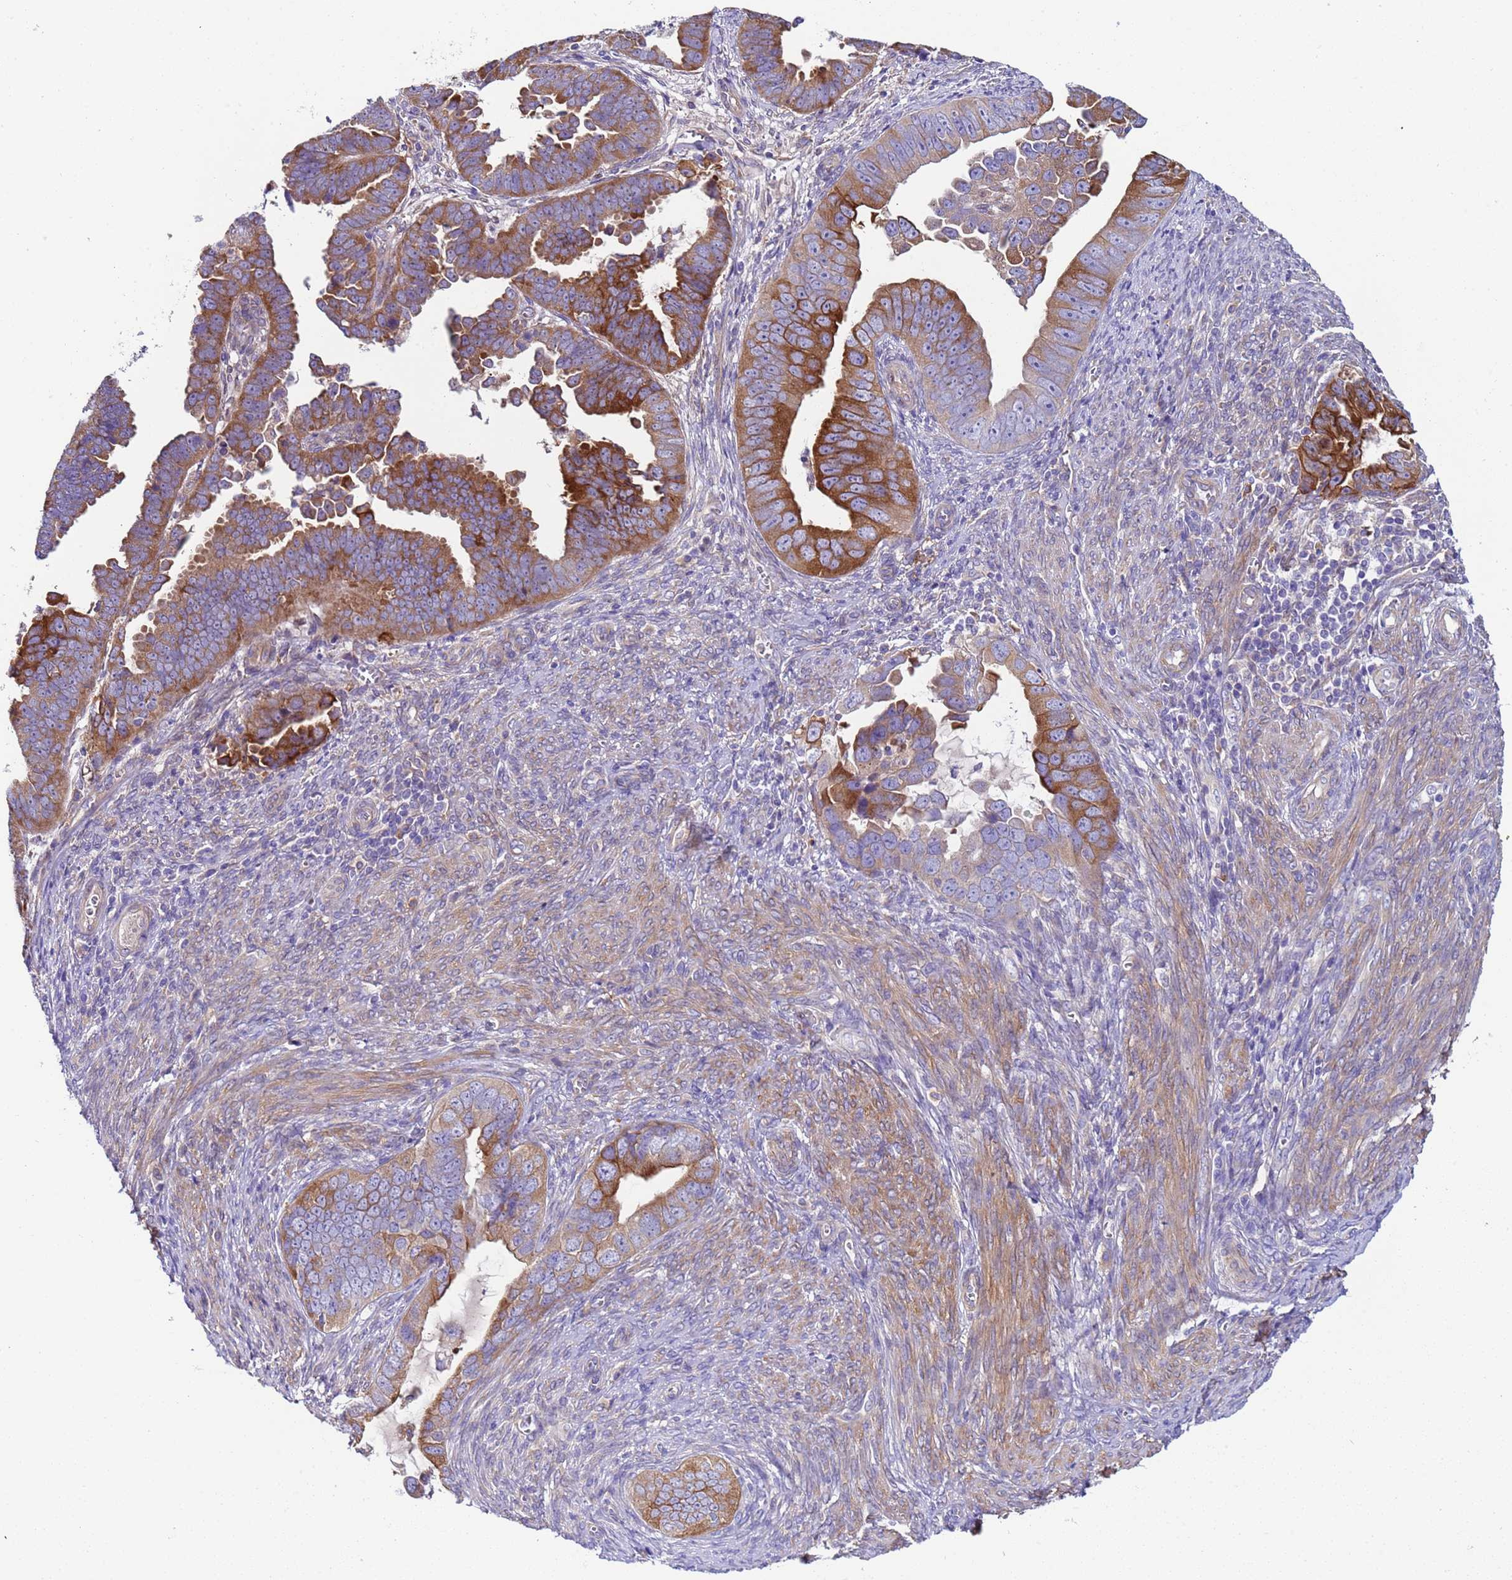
{"staining": {"intensity": "strong", "quantity": "25%-75%", "location": "cytoplasmic/membranous"}, "tissue": "endometrial cancer", "cell_type": "Tumor cells", "image_type": "cancer", "snomed": [{"axis": "morphology", "description": "Adenocarcinoma, NOS"}, {"axis": "topography", "description": "Endometrium"}], "caption": "Immunohistochemical staining of human adenocarcinoma (endometrial) exhibits high levels of strong cytoplasmic/membranous protein staining in approximately 25%-75% of tumor cells. The protein is shown in brown color, while the nuclei are stained blue.", "gene": "PAQR7", "patient": {"sex": "female", "age": 75}}